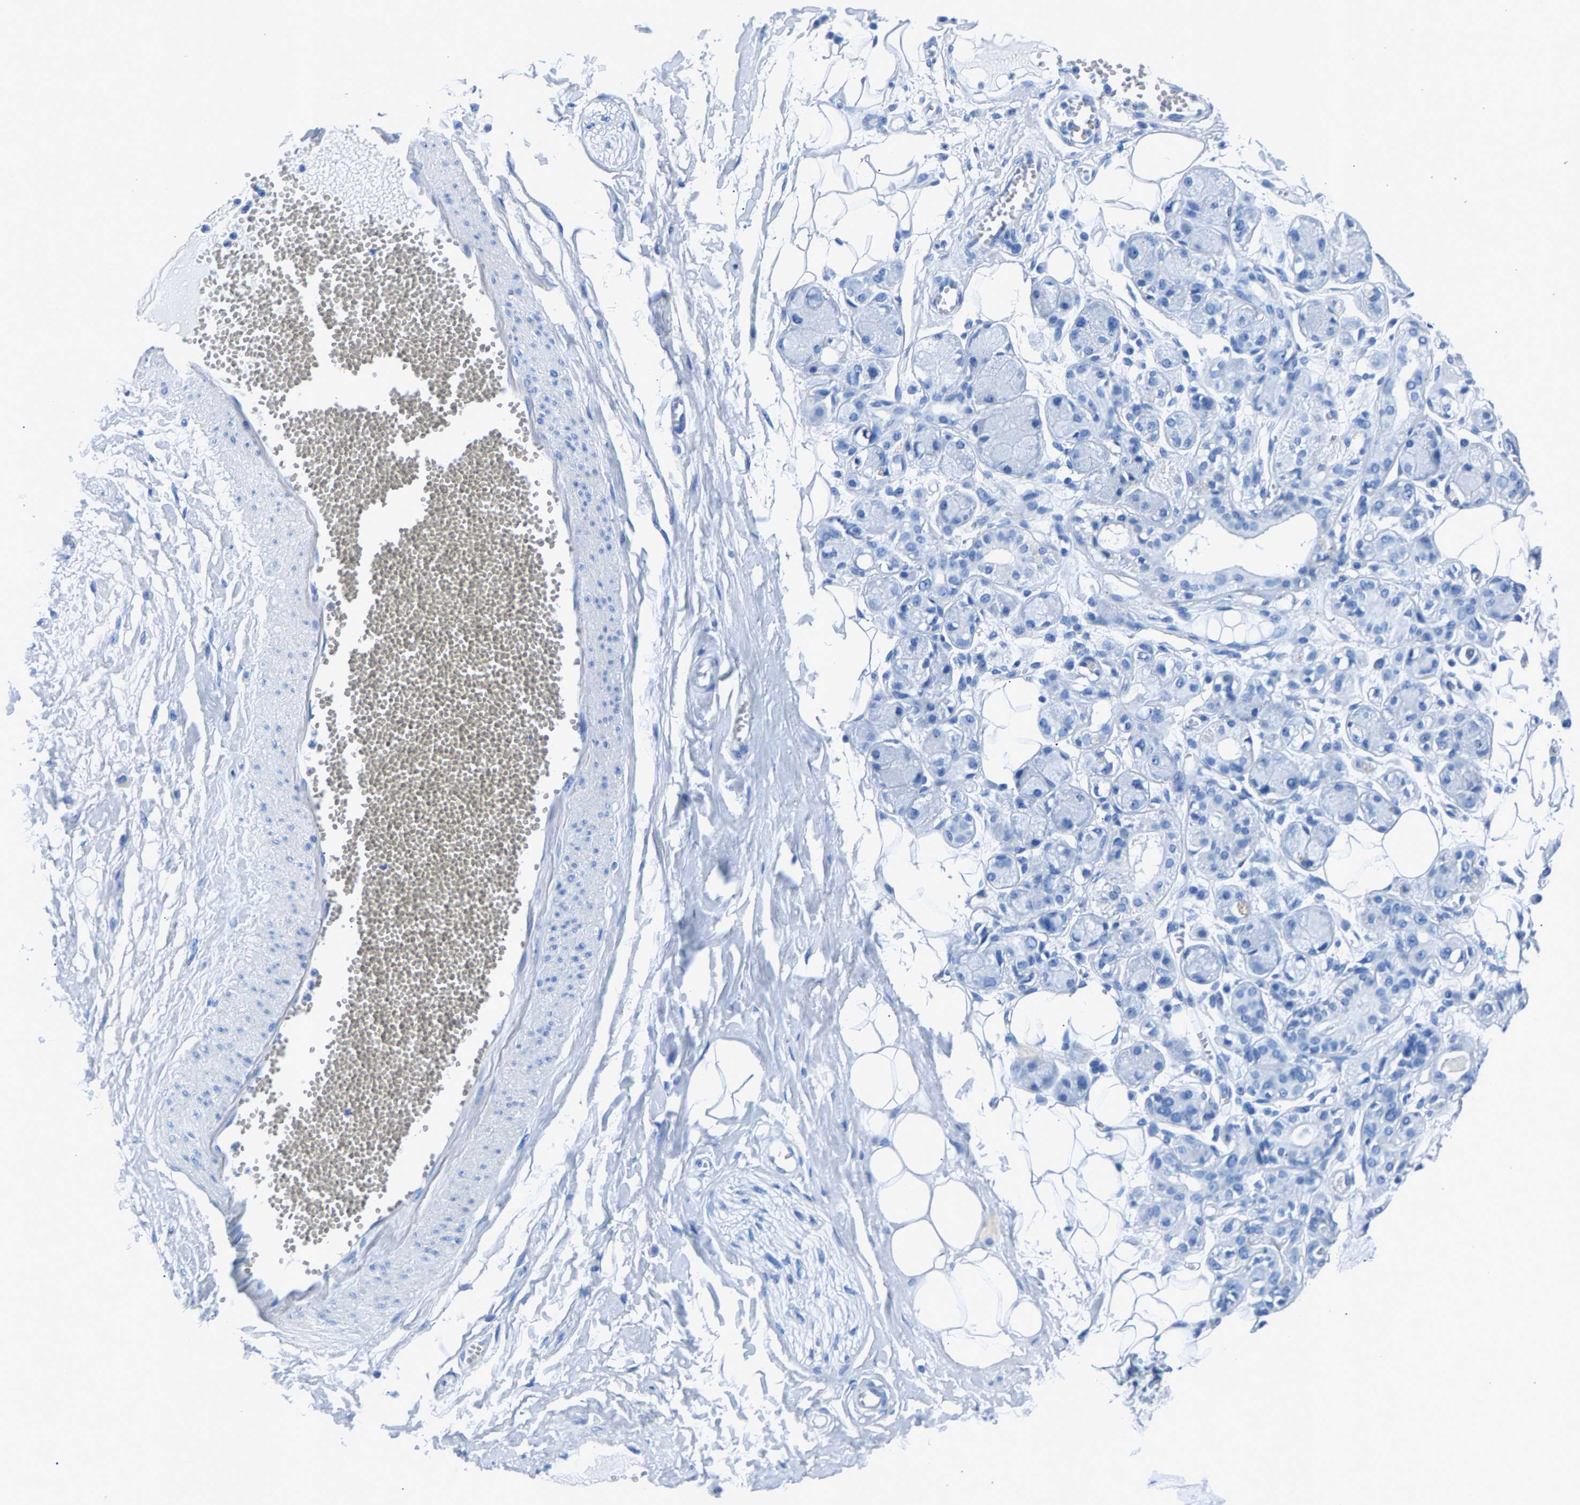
{"staining": {"intensity": "negative", "quantity": "none", "location": "none"}, "tissue": "adipose tissue", "cell_type": "Adipocytes", "image_type": "normal", "snomed": [{"axis": "morphology", "description": "Normal tissue, NOS"}, {"axis": "morphology", "description": "Inflammation, NOS"}, {"axis": "topography", "description": "Salivary gland"}, {"axis": "topography", "description": "Peripheral nerve tissue"}], "caption": "Adipocytes show no significant protein staining in benign adipose tissue.", "gene": "CPS1", "patient": {"sex": "female", "age": 75}}